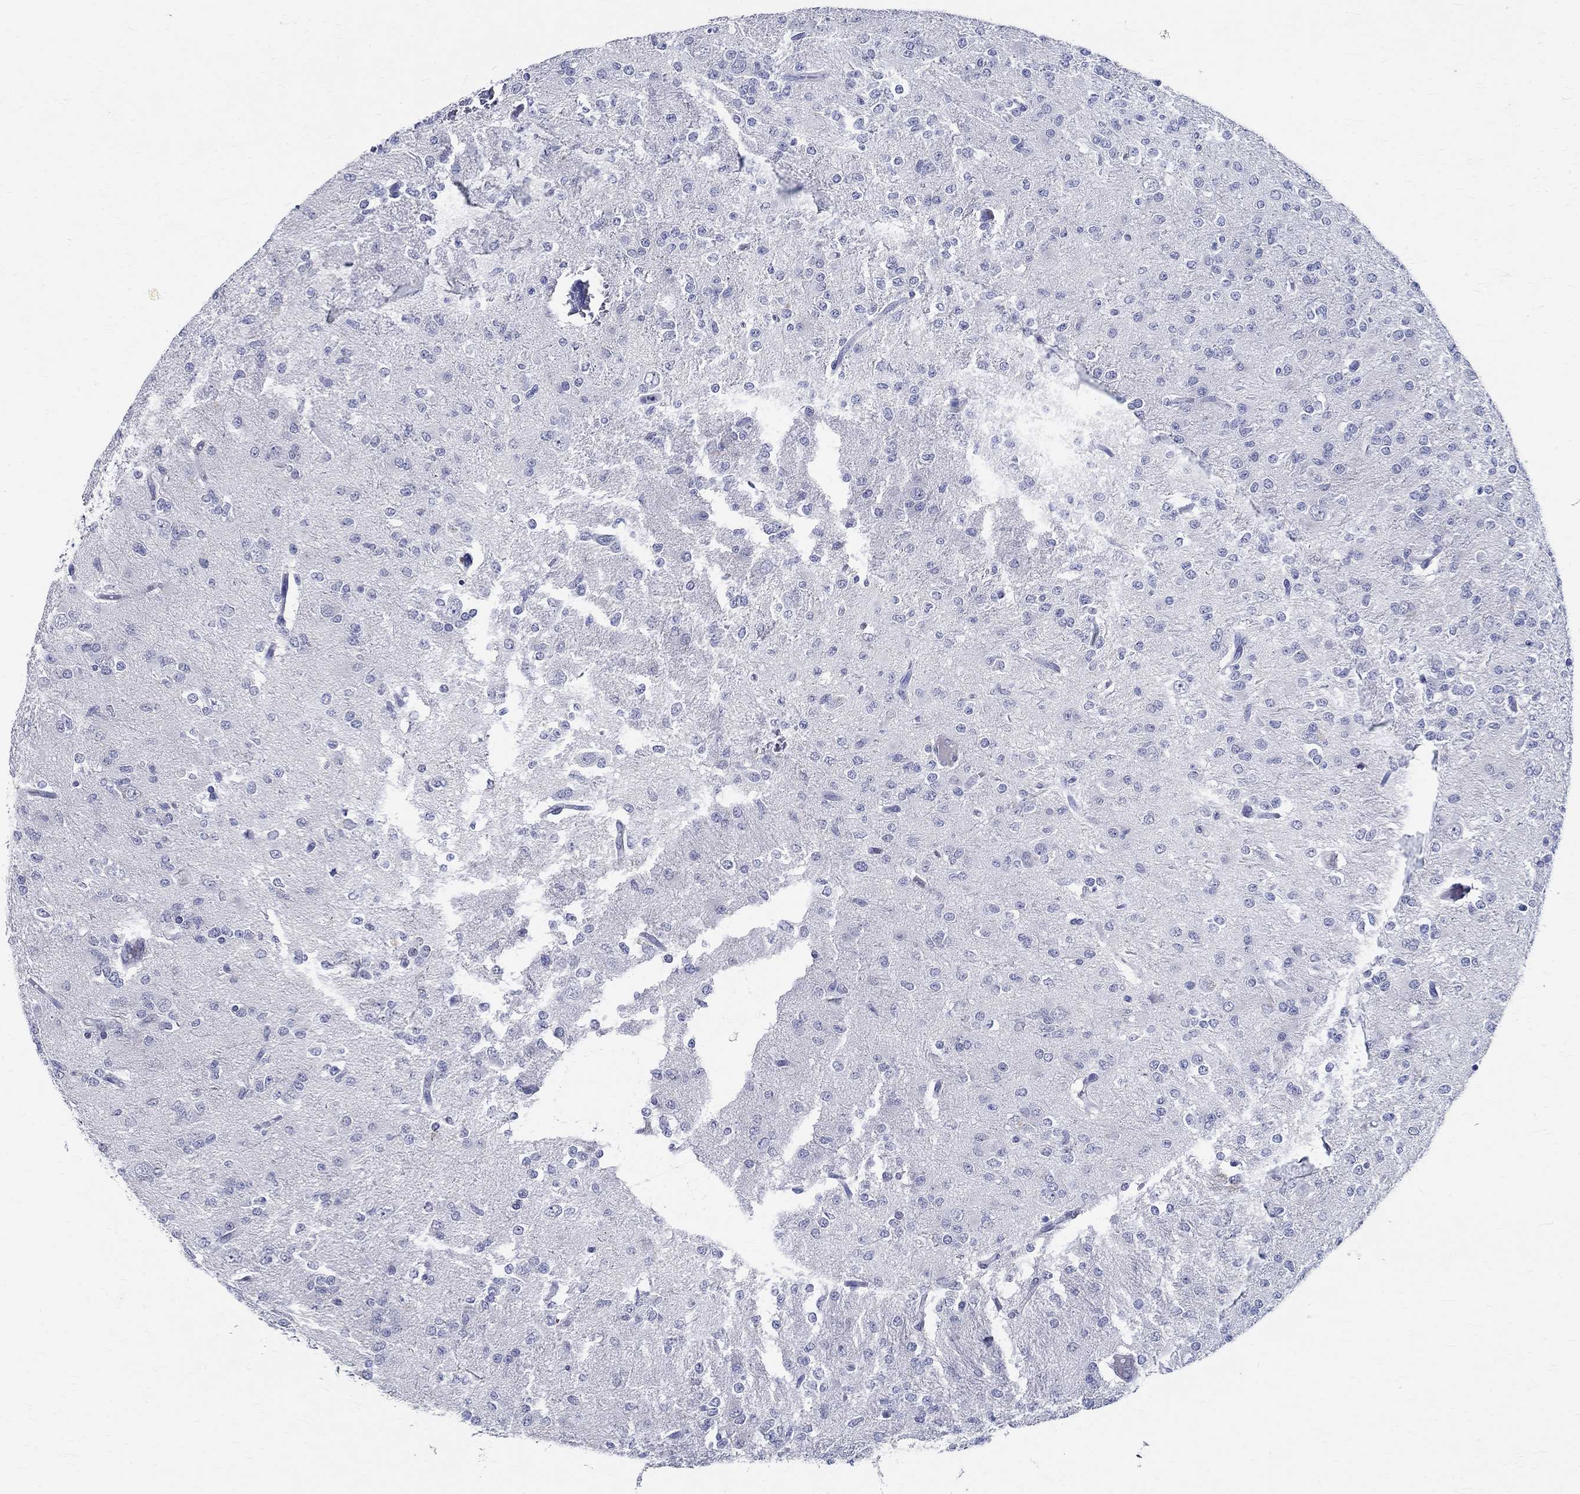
{"staining": {"intensity": "negative", "quantity": "none", "location": "none"}, "tissue": "glioma", "cell_type": "Tumor cells", "image_type": "cancer", "snomed": [{"axis": "morphology", "description": "Glioma, malignant, Low grade"}, {"axis": "topography", "description": "Brain"}], "caption": "Immunohistochemistry of human glioma exhibits no positivity in tumor cells. (IHC, brightfield microscopy, high magnification).", "gene": "CETN1", "patient": {"sex": "male", "age": 27}}